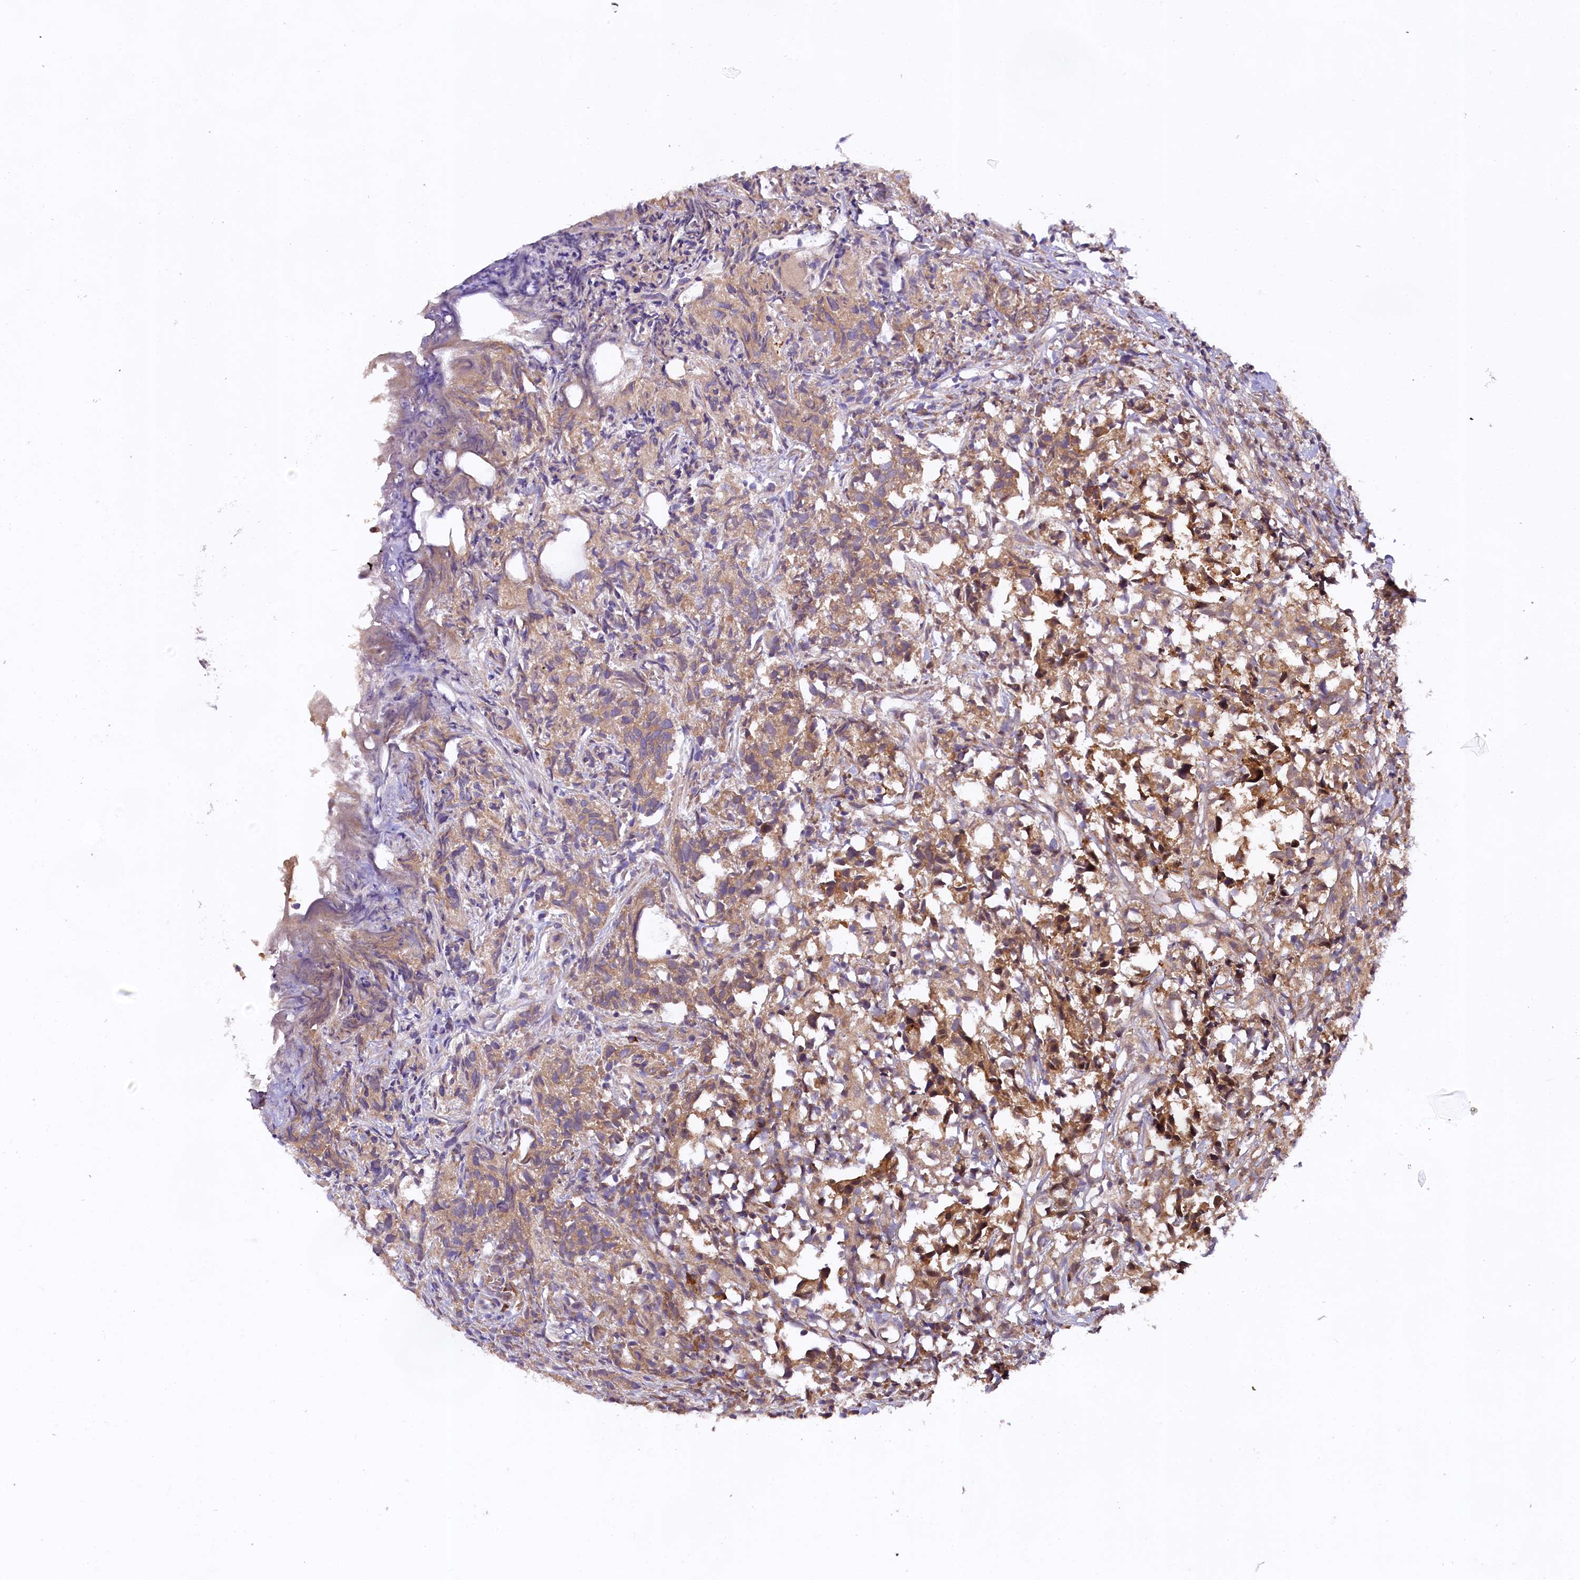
{"staining": {"intensity": "moderate", "quantity": ">75%", "location": "cytoplasmic/membranous"}, "tissue": "urothelial cancer", "cell_type": "Tumor cells", "image_type": "cancer", "snomed": [{"axis": "morphology", "description": "Urothelial carcinoma, High grade"}, {"axis": "topography", "description": "Urinary bladder"}], "caption": "Moderate cytoplasmic/membranous positivity is present in about >75% of tumor cells in urothelial cancer.", "gene": "DOHH", "patient": {"sex": "female", "age": 75}}